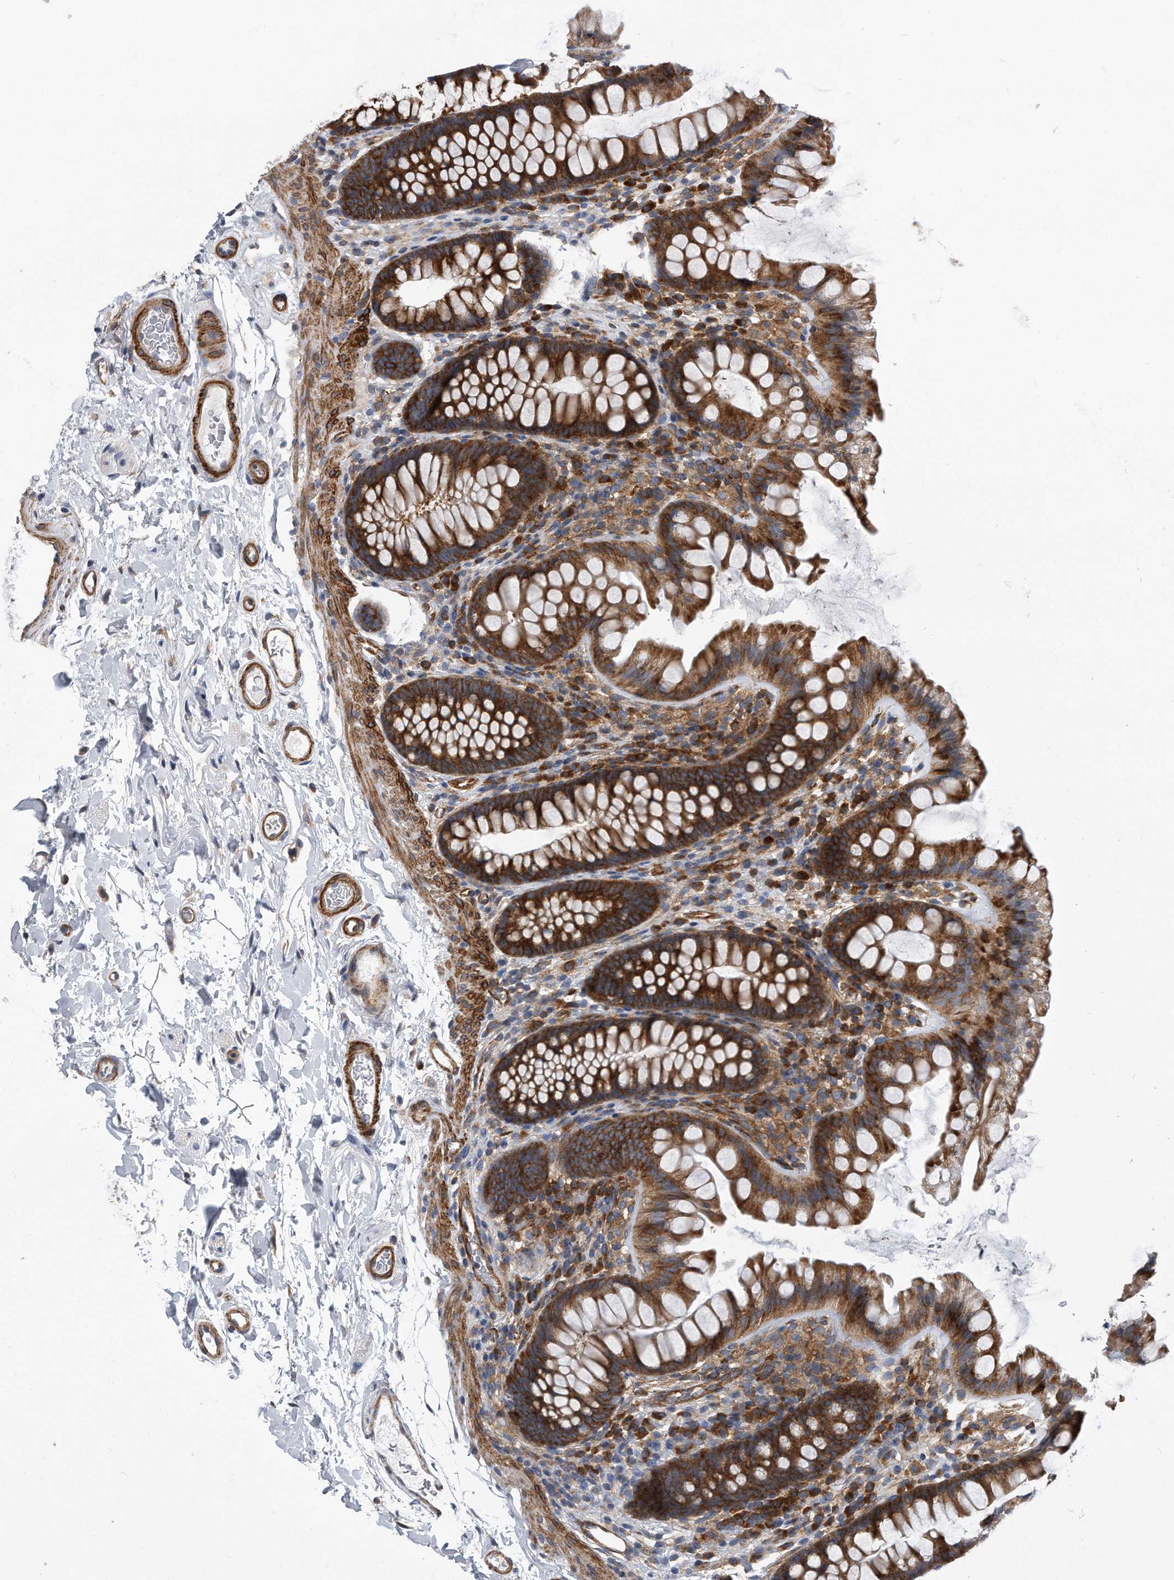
{"staining": {"intensity": "strong", "quantity": ">75%", "location": "cytoplasmic/membranous"}, "tissue": "colon", "cell_type": "Endothelial cells", "image_type": "normal", "snomed": [{"axis": "morphology", "description": "Normal tissue, NOS"}, {"axis": "topography", "description": "Colon"}], "caption": "Brown immunohistochemical staining in normal human colon exhibits strong cytoplasmic/membranous positivity in approximately >75% of endothelial cells.", "gene": "EIF2B4", "patient": {"sex": "female", "age": 62}}